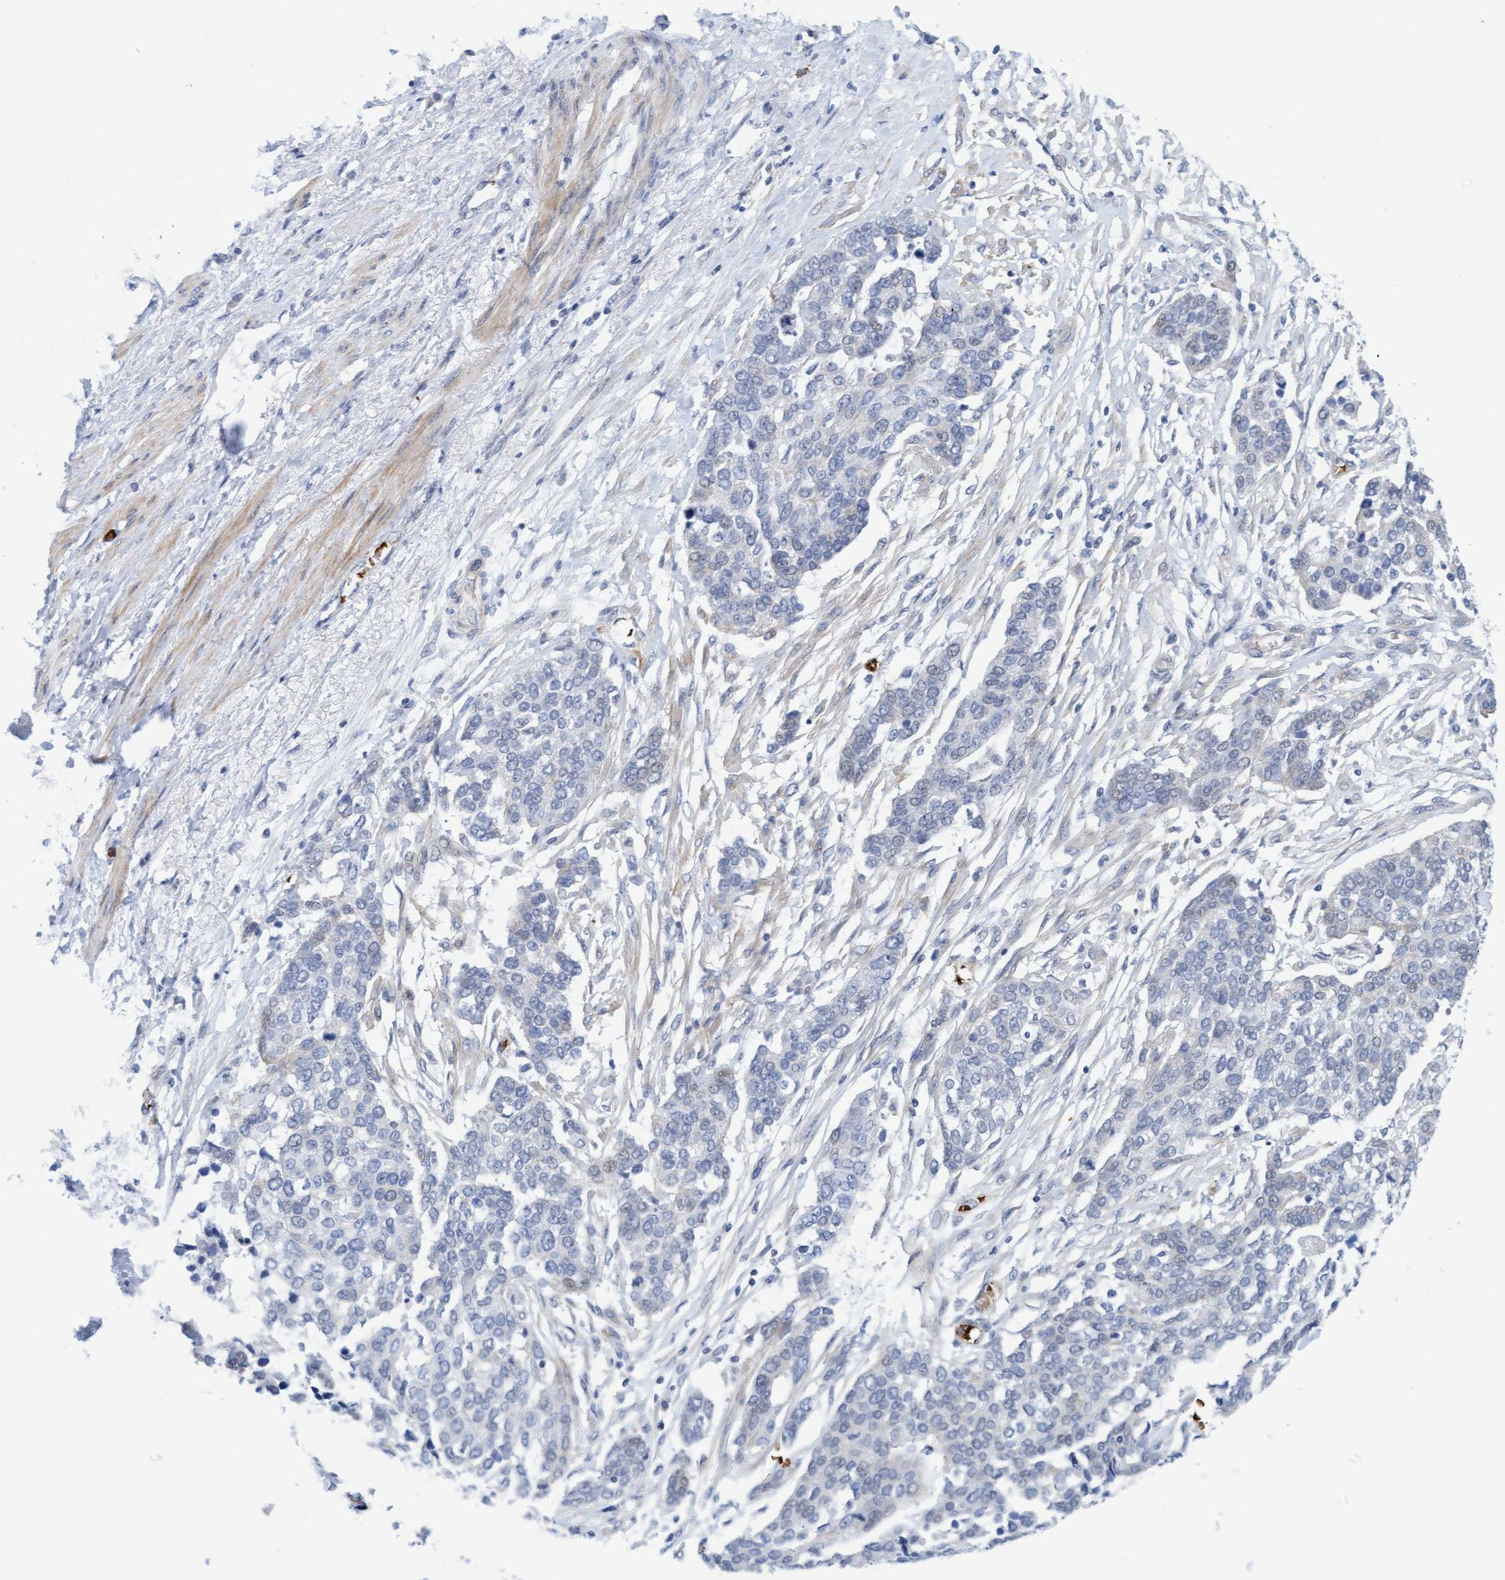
{"staining": {"intensity": "negative", "quantity": "none", "location": "none"}, "tissue": "ovarian cancer", "cell_type": "Tumor cells", "image_type": "cancer", "snomed": [{"axis": "morphology", "description": "Cystadenocarcinoma, serous, NOS"}, {"axis": "topography", "description": "Ovary"}], "caption": "This is an IHC micrograph of ovarian cancer (serous cystadenocarcinoma). There is no staining in tumor cells.", "gene": "P2RX5", "patient": {"sex": "female", "age": 44}}